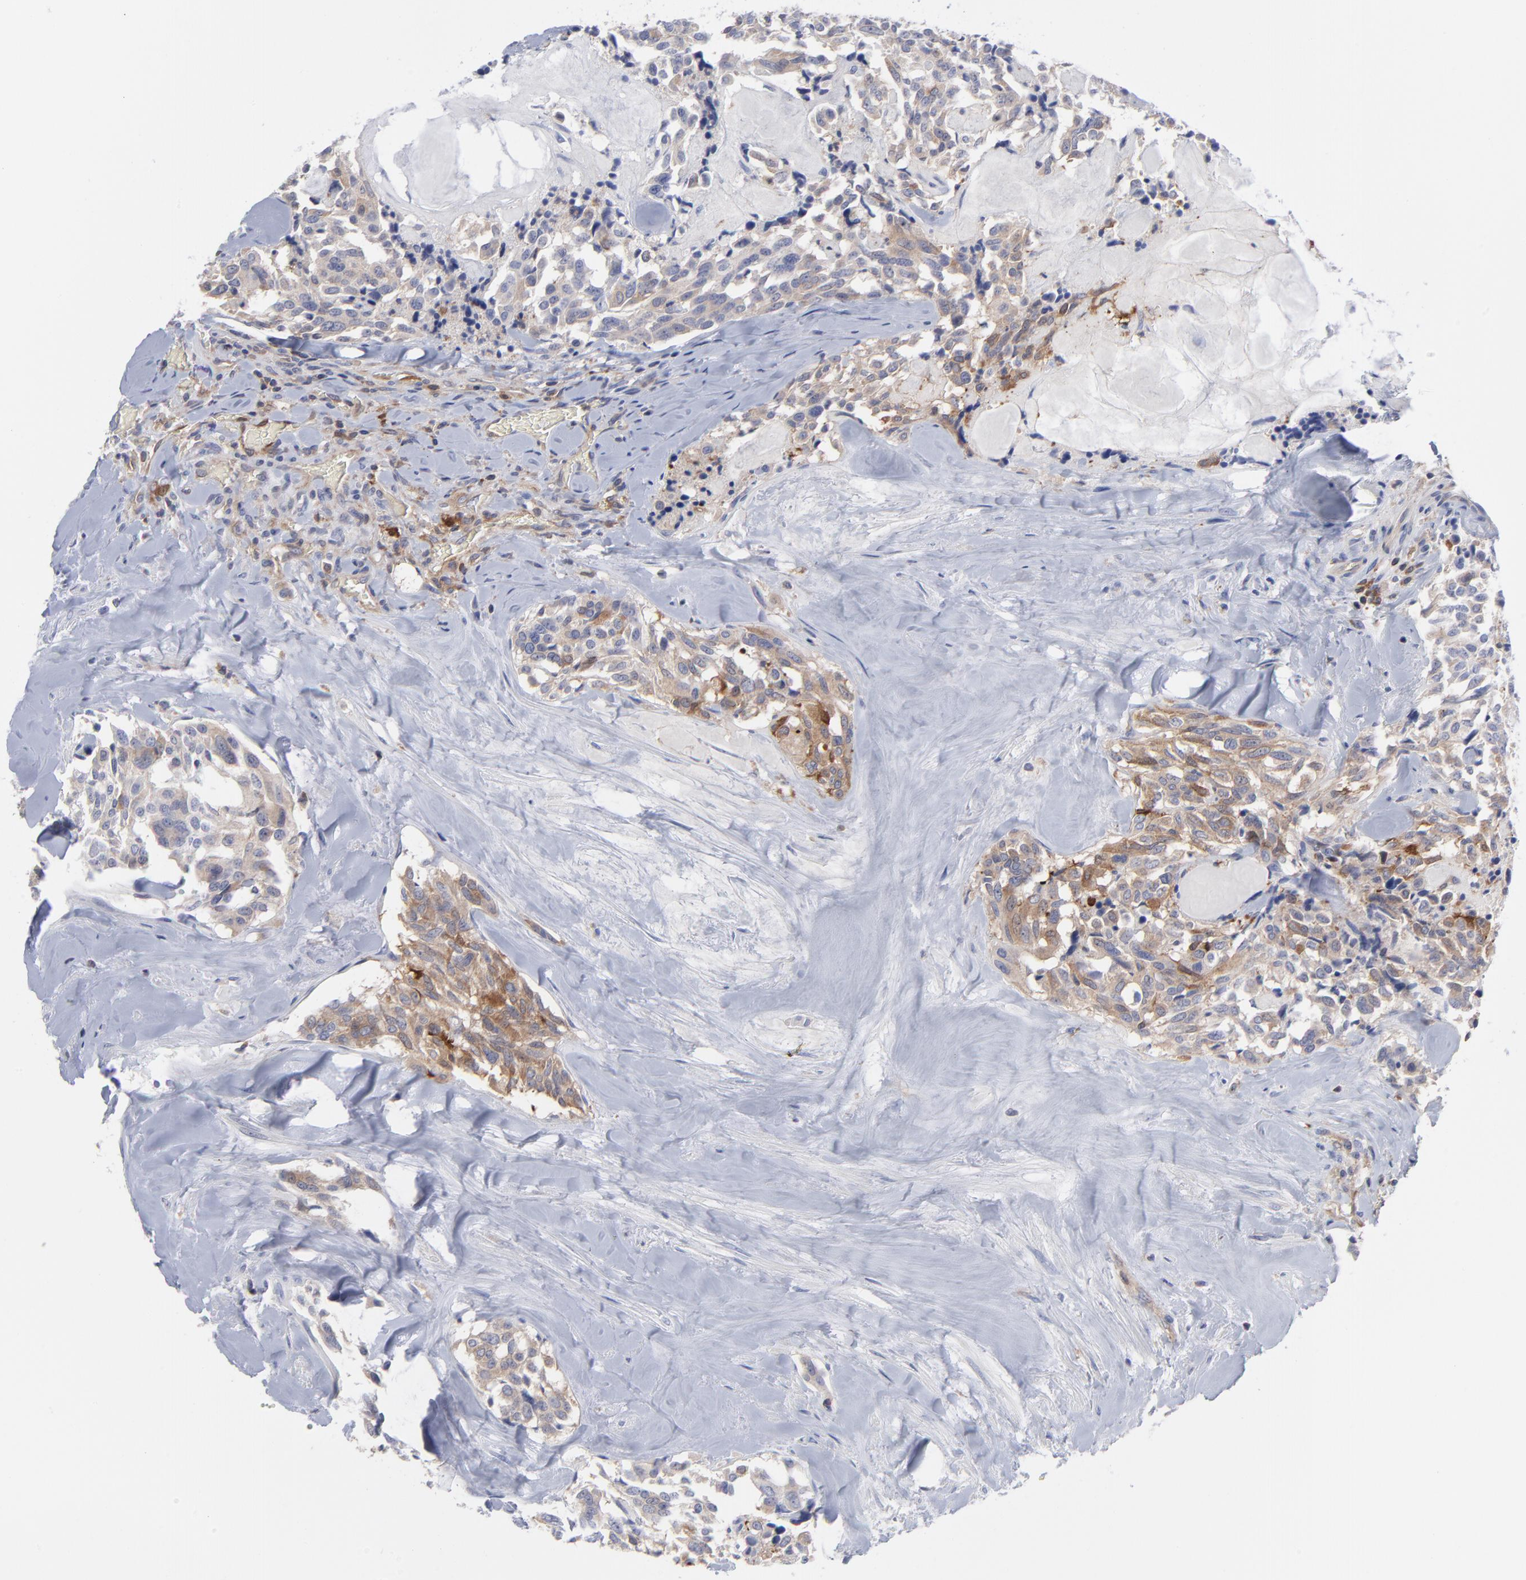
{"staining": {"intensity": "weak", "quantity": ">75%", "location": "cytoplasmic/membranous"}, "tissue": "thyroid cancer", "cell_type": "Tumor cells", "image_type": "cancer", "snomed": [{"axis": "morphology", "description": "Carcinoma, NOS"}, {"axis": "morphology", "description": "Carcinoid, malignant, NOS"}, {"axis": "topography", "description": "Thyroid gland"}], "caption": "Brown immunohistochemical staining in thyroid cancer exhibits weak cytoplasmic/membranous expression in about >75% of tumor cells.", "gene": "NFKBIA", "patient": {"sex": "male", "age": 33}}